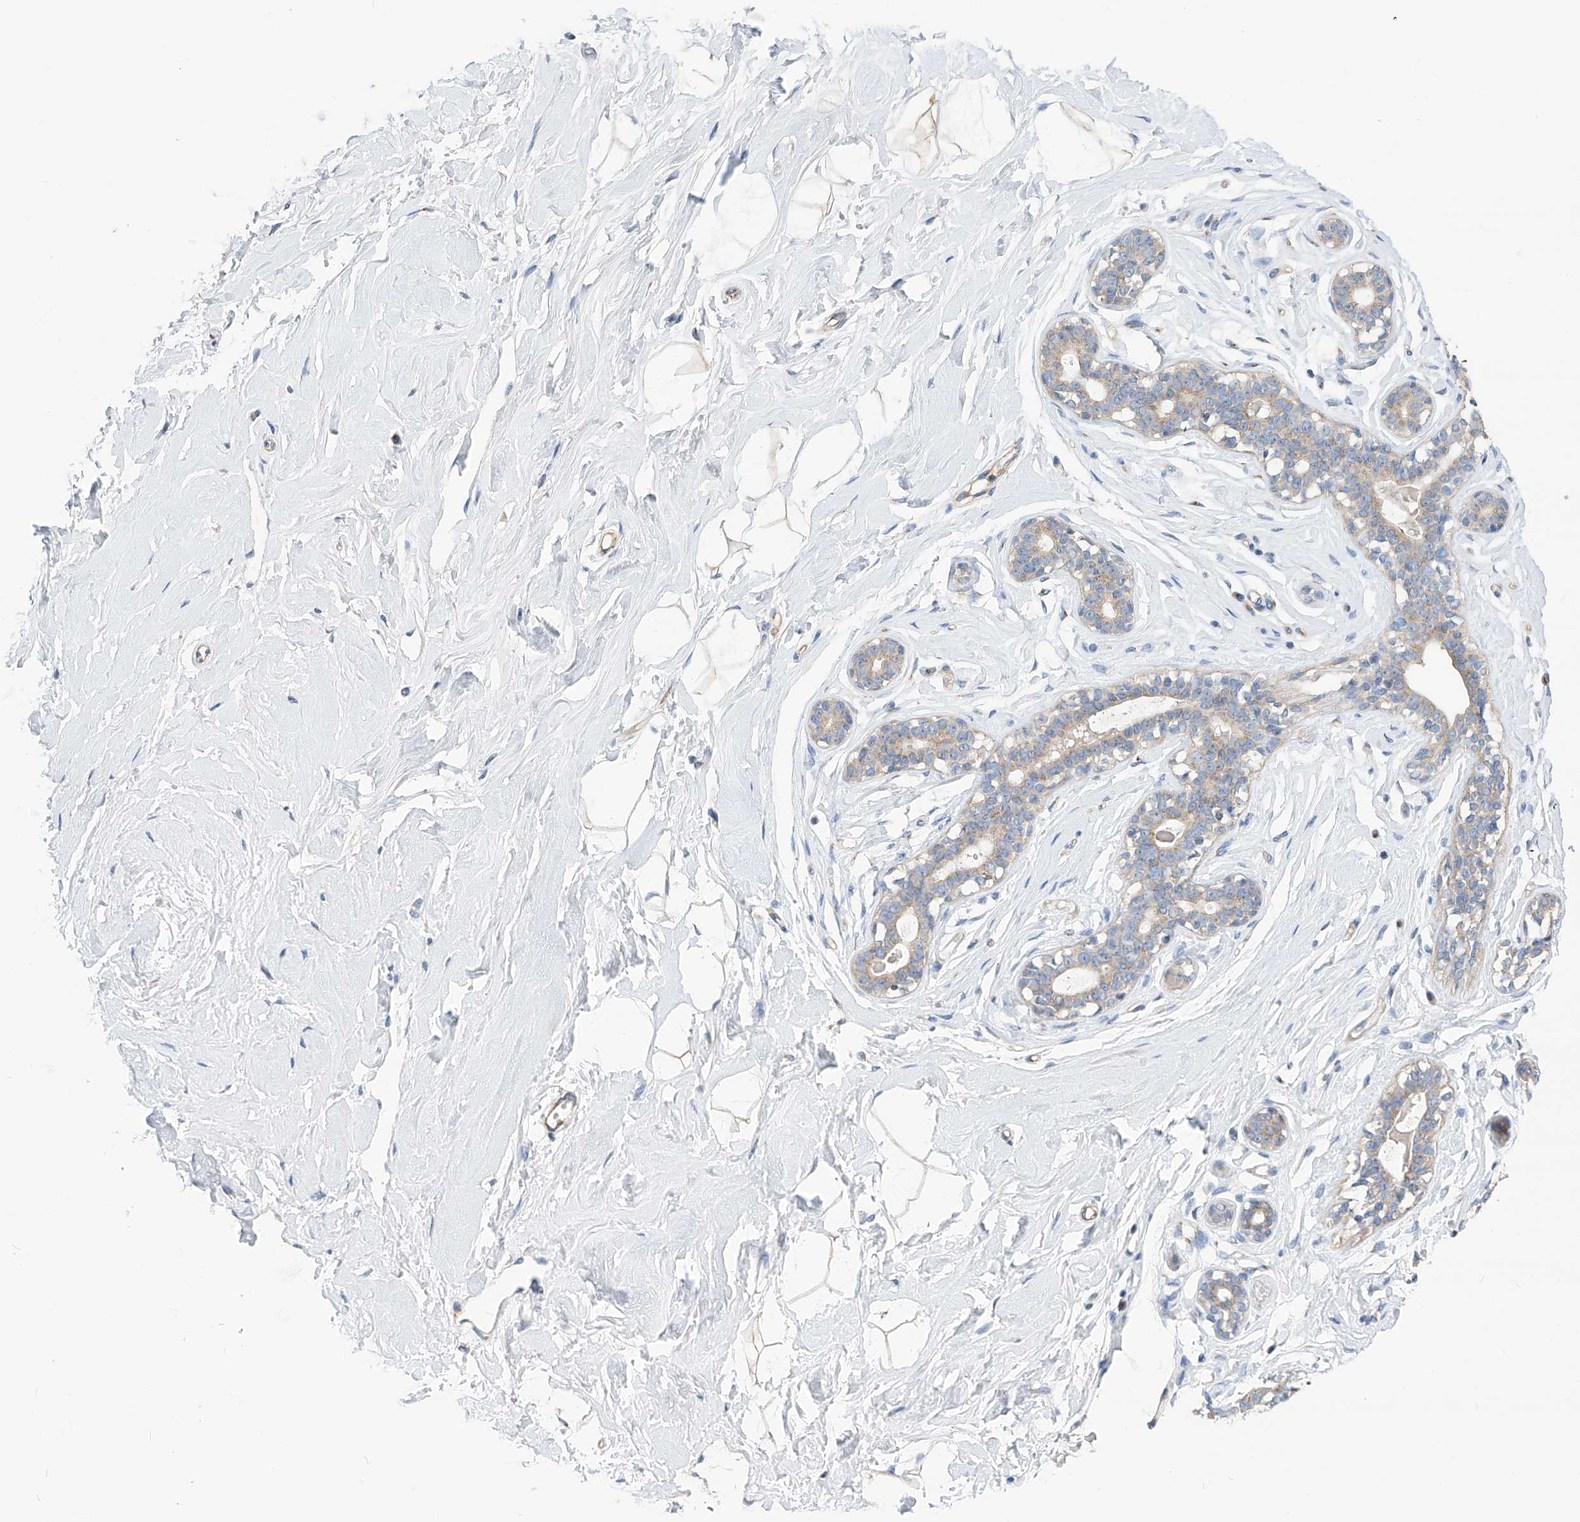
{"staining": {"intensity": "weak", "quantity": "25%-75%", "location": "cytoplasmic/membranous"}, "tissue": "breast", "cell_type": "Adipocytes", "image_type": "normal", "snomed": [{"axis": "morphology", "description": "Normal tissue, NOS"}, {"axis": "morphology", "description": "Adenoma, NOS"}, {"axis": "topography", "description": "Breast"}], "caption": "About 25%-75% of adipocytes in benign breast reveal weak cytoplasmic/membranous protein positivity as visualized by brown immunohistochemical staining.", "gene": "SLC22A7", "patient": {"sex": "female", "age": 23}}